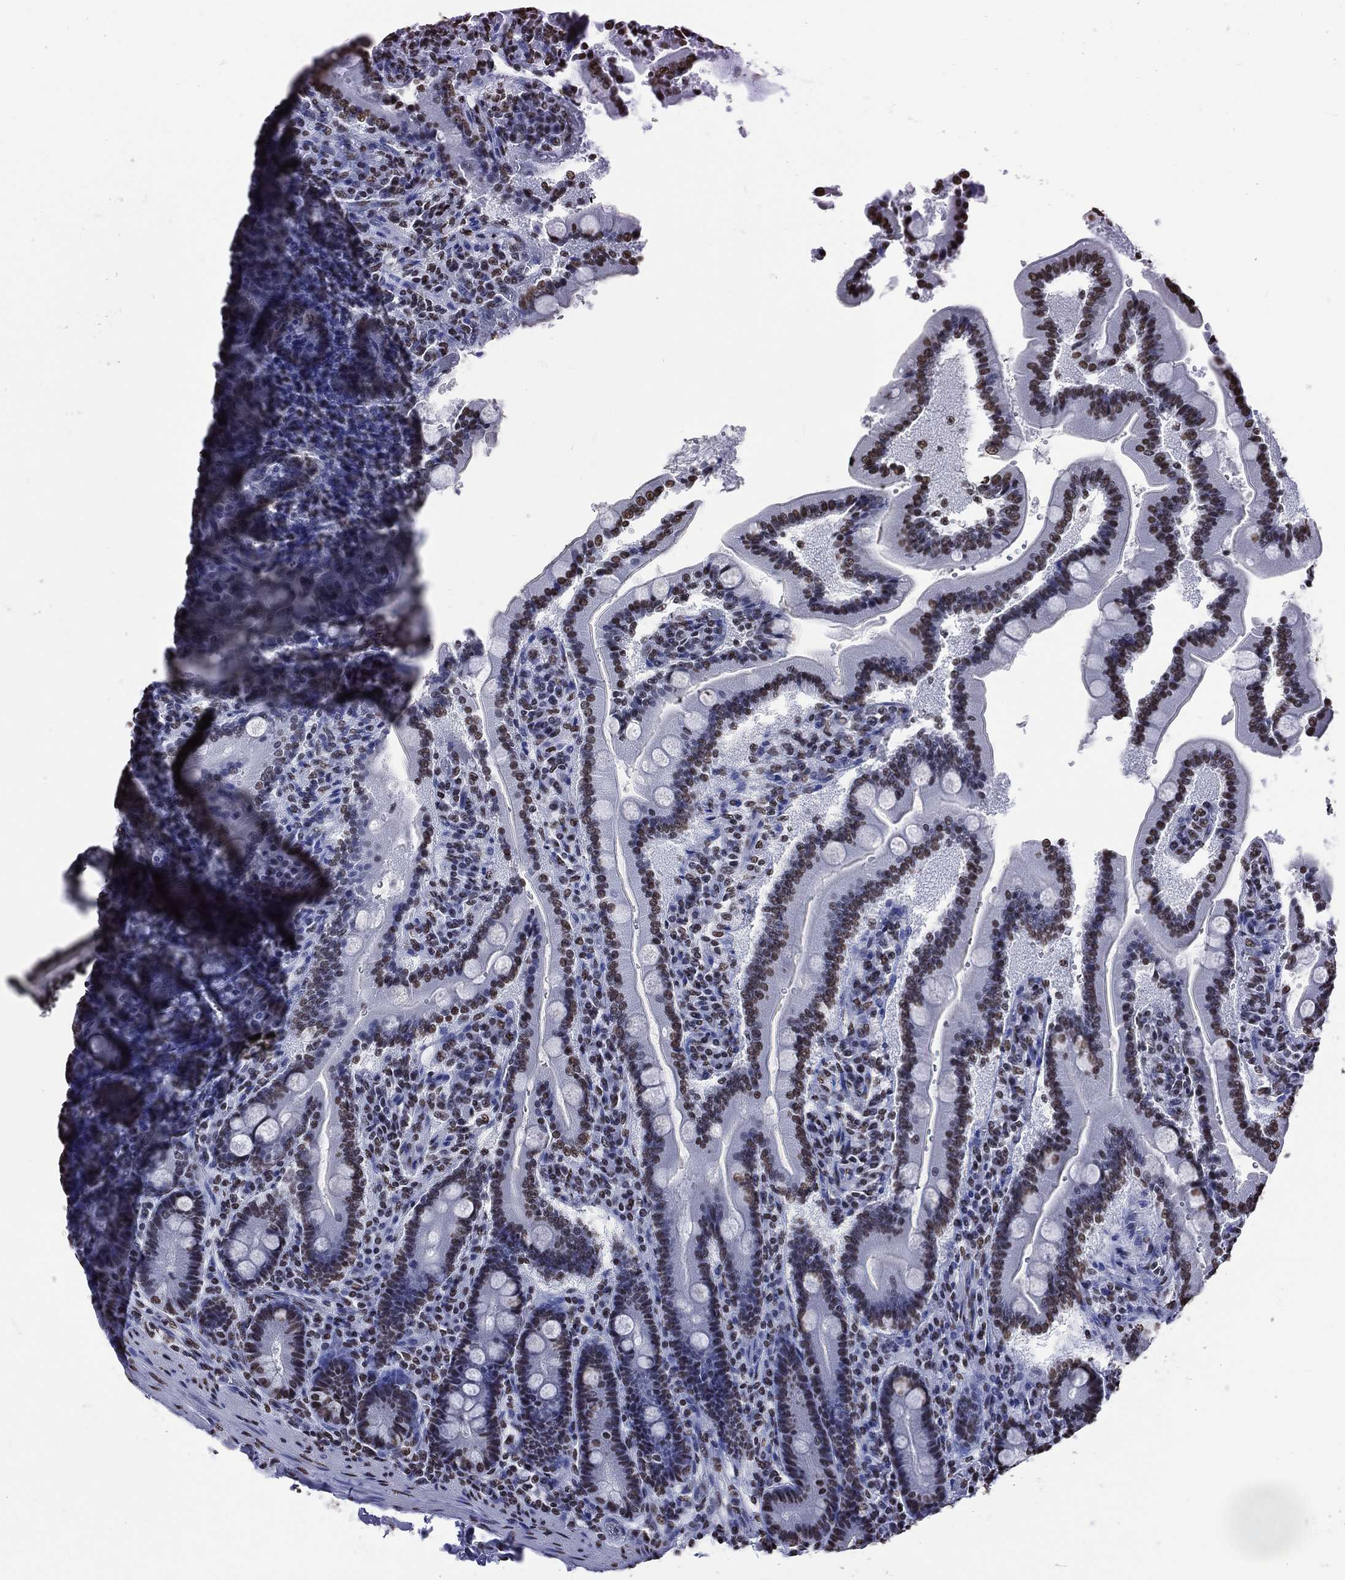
{"staining": {"intensity": "moderate", "quantity": "<25%", "location": "nuclear"}, "tissue": "duodenum", "cell_type": "Glandular cells", "image_type": "normal", "snomed": [{"axis": "morphology", "description": "Normal tissue, NOS"}, {"axis": "topography", "description": "Duodenum"}], "caption": "A brown stain labels moderate nuclear positivity of a protein in glandular cells of unremarkable duodenum.", "gene": "RETREG2", "patient": {"sex": "female", "age": 62}}